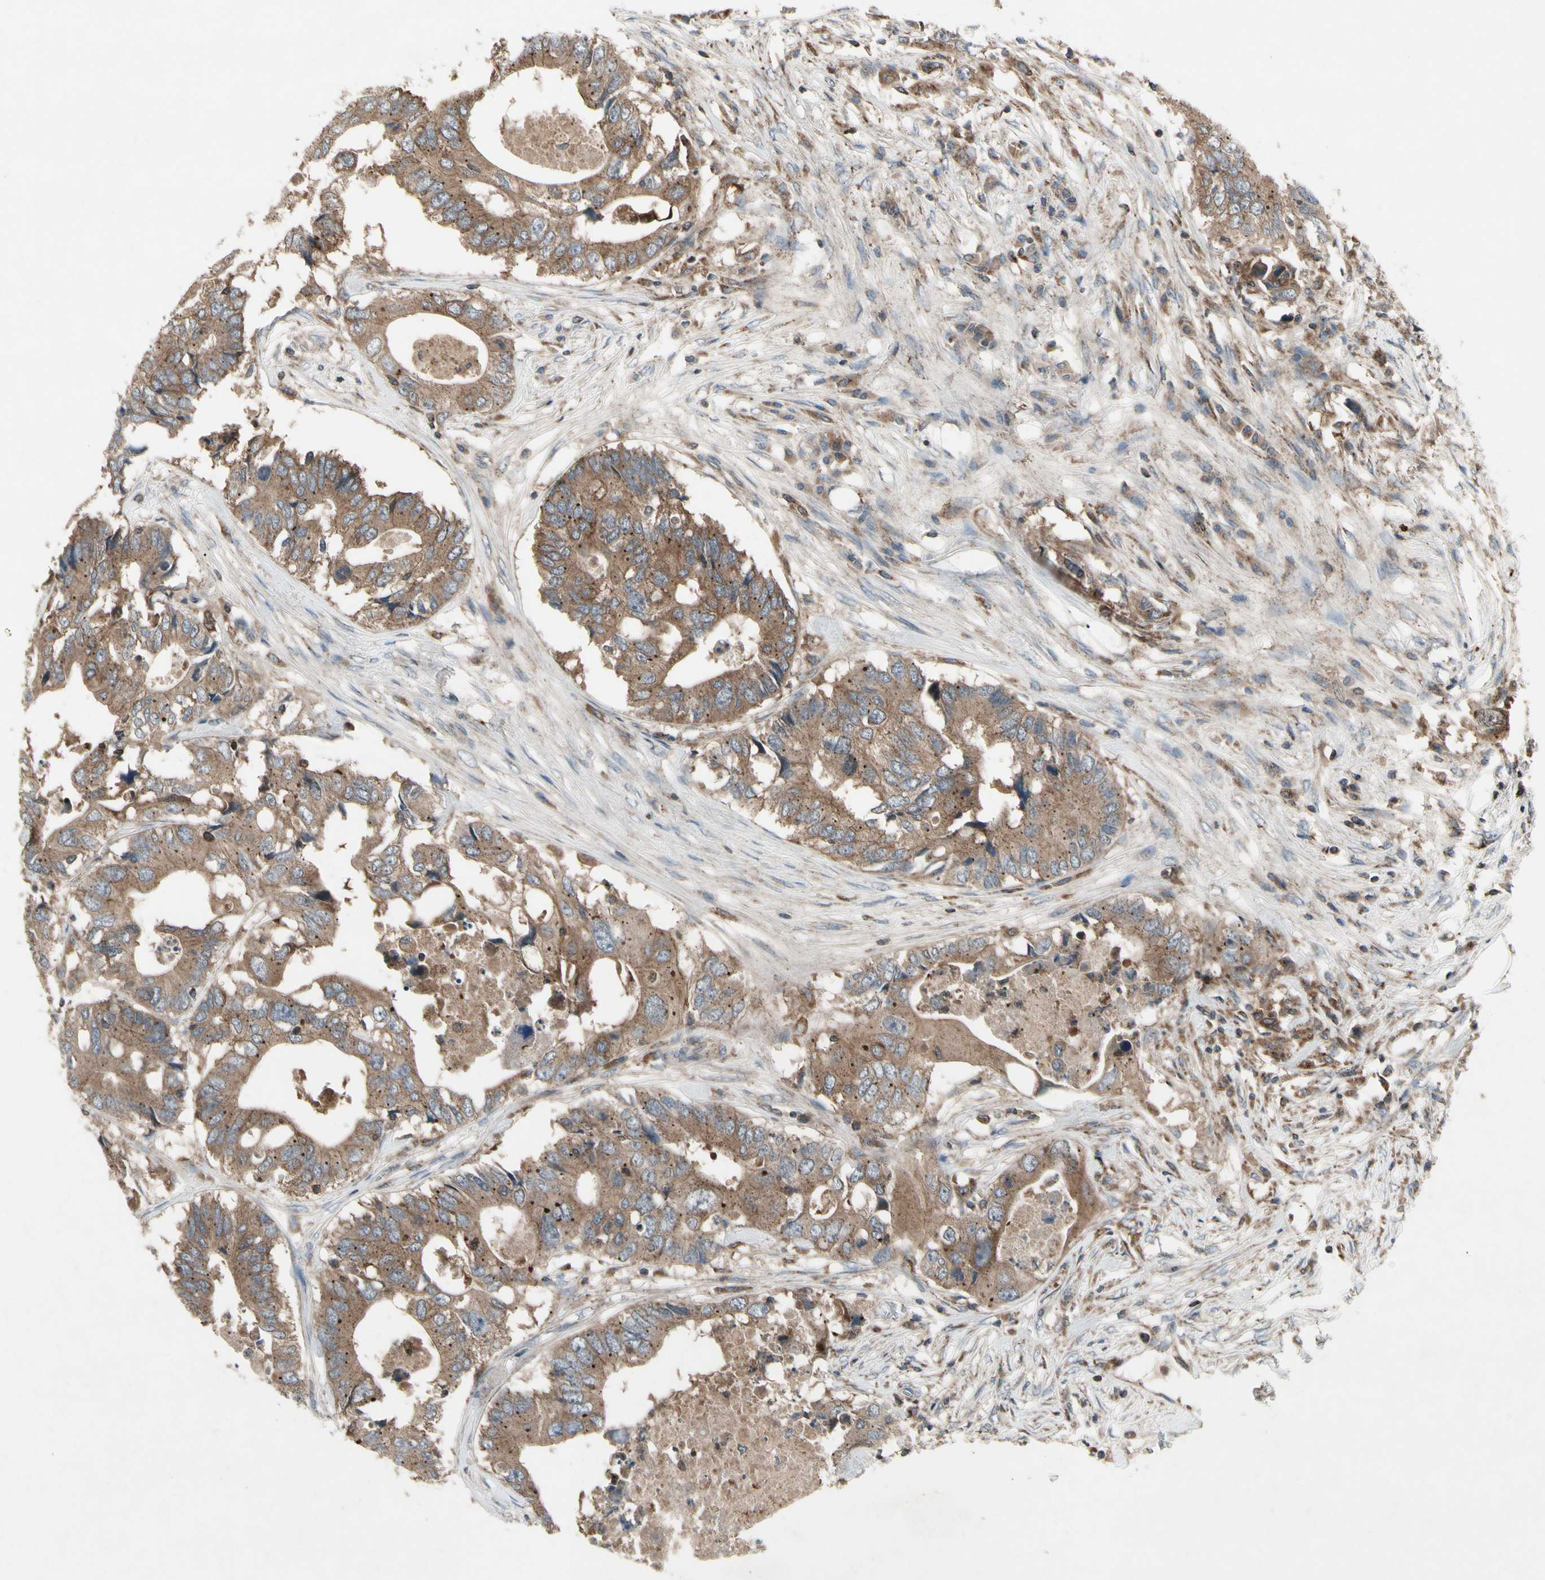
{"staining": {"intensity": "moderate", "quantity": ">75%", "location": "cytoplasmic/membranous"}, "tissue": "colorectal cancer", "cell_type": "Tumor cells", "image_type": "cancer", "snomed": [{"axis": "morphology", "description": "Adenocarcinoma, NOS"}, {"axis": "topography", "description": "Colon"}], "caption": "An immunohistochemistry (IHC) photomicrograph of tumor tissue is shown. Protein staining in brown shows moderate cytoplasmic/membranous positivity in colorectal cancer within tumor cells. (DAB (3,3'-diaminobenzidine) IHC, brown staining for protein, blue staining for nuclei).", "gene": "NMI", "patient": {"sex": "male", "age": 71}}